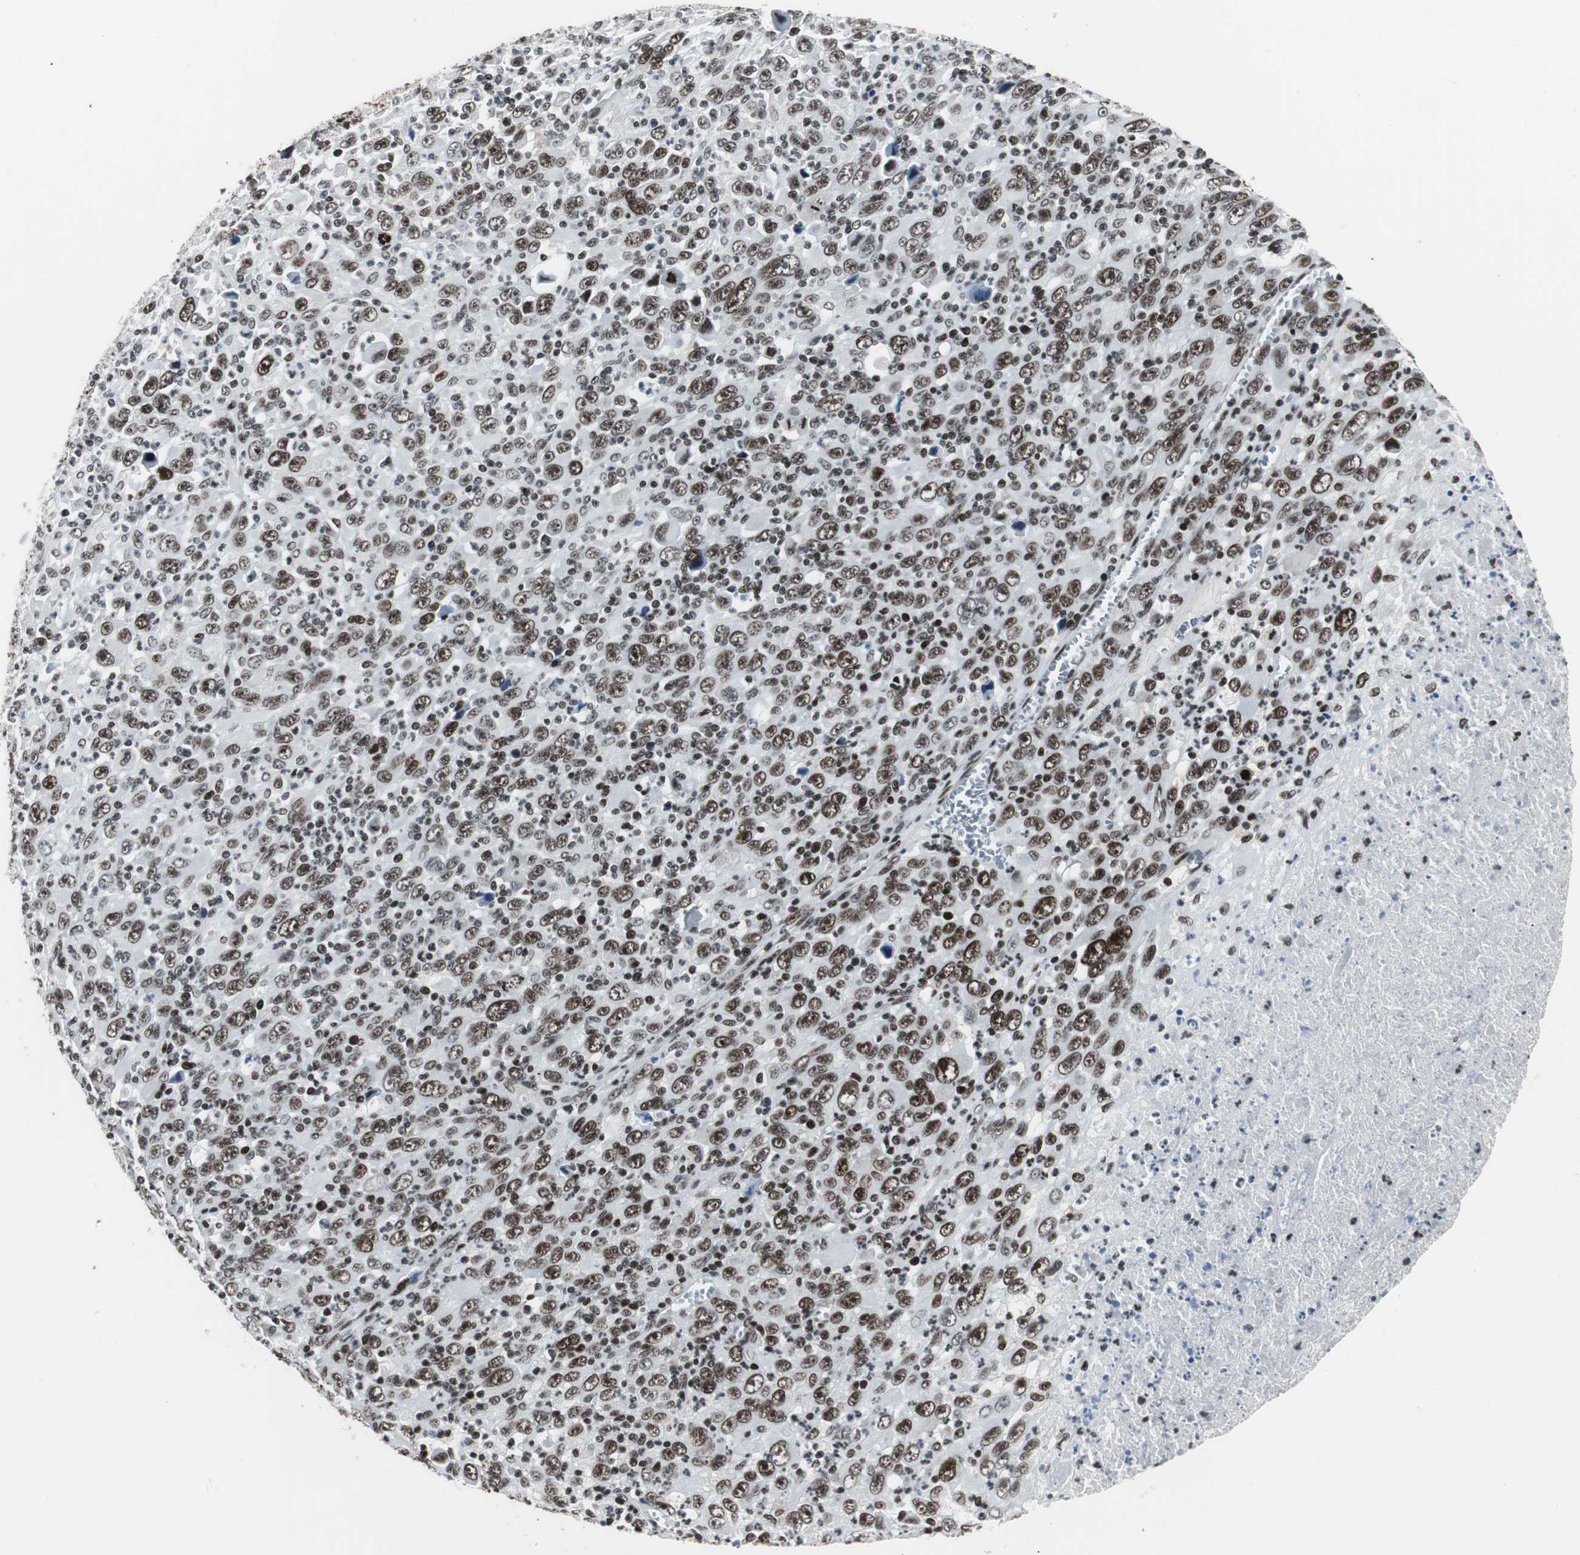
{"staining": {"intensity": "moderate", "quantity": ">75%", "location": "nuclear"}, "tissue": "melanoma", "cell_type": "Tumor cells", "image_type": "cancer", "snomed": [{"axis": "morphology", "description": "Malignant melanoma, Metastatic site"}, {"axis": "topography", "description": "Skin"}], "caption": "Moderate nuclear staining is appreciated in approximately >75% of tumor cells in malignant melanoma (metastatic site).", "gene": "XRCC1", "patient": {"sex": "female", "age": 56}}